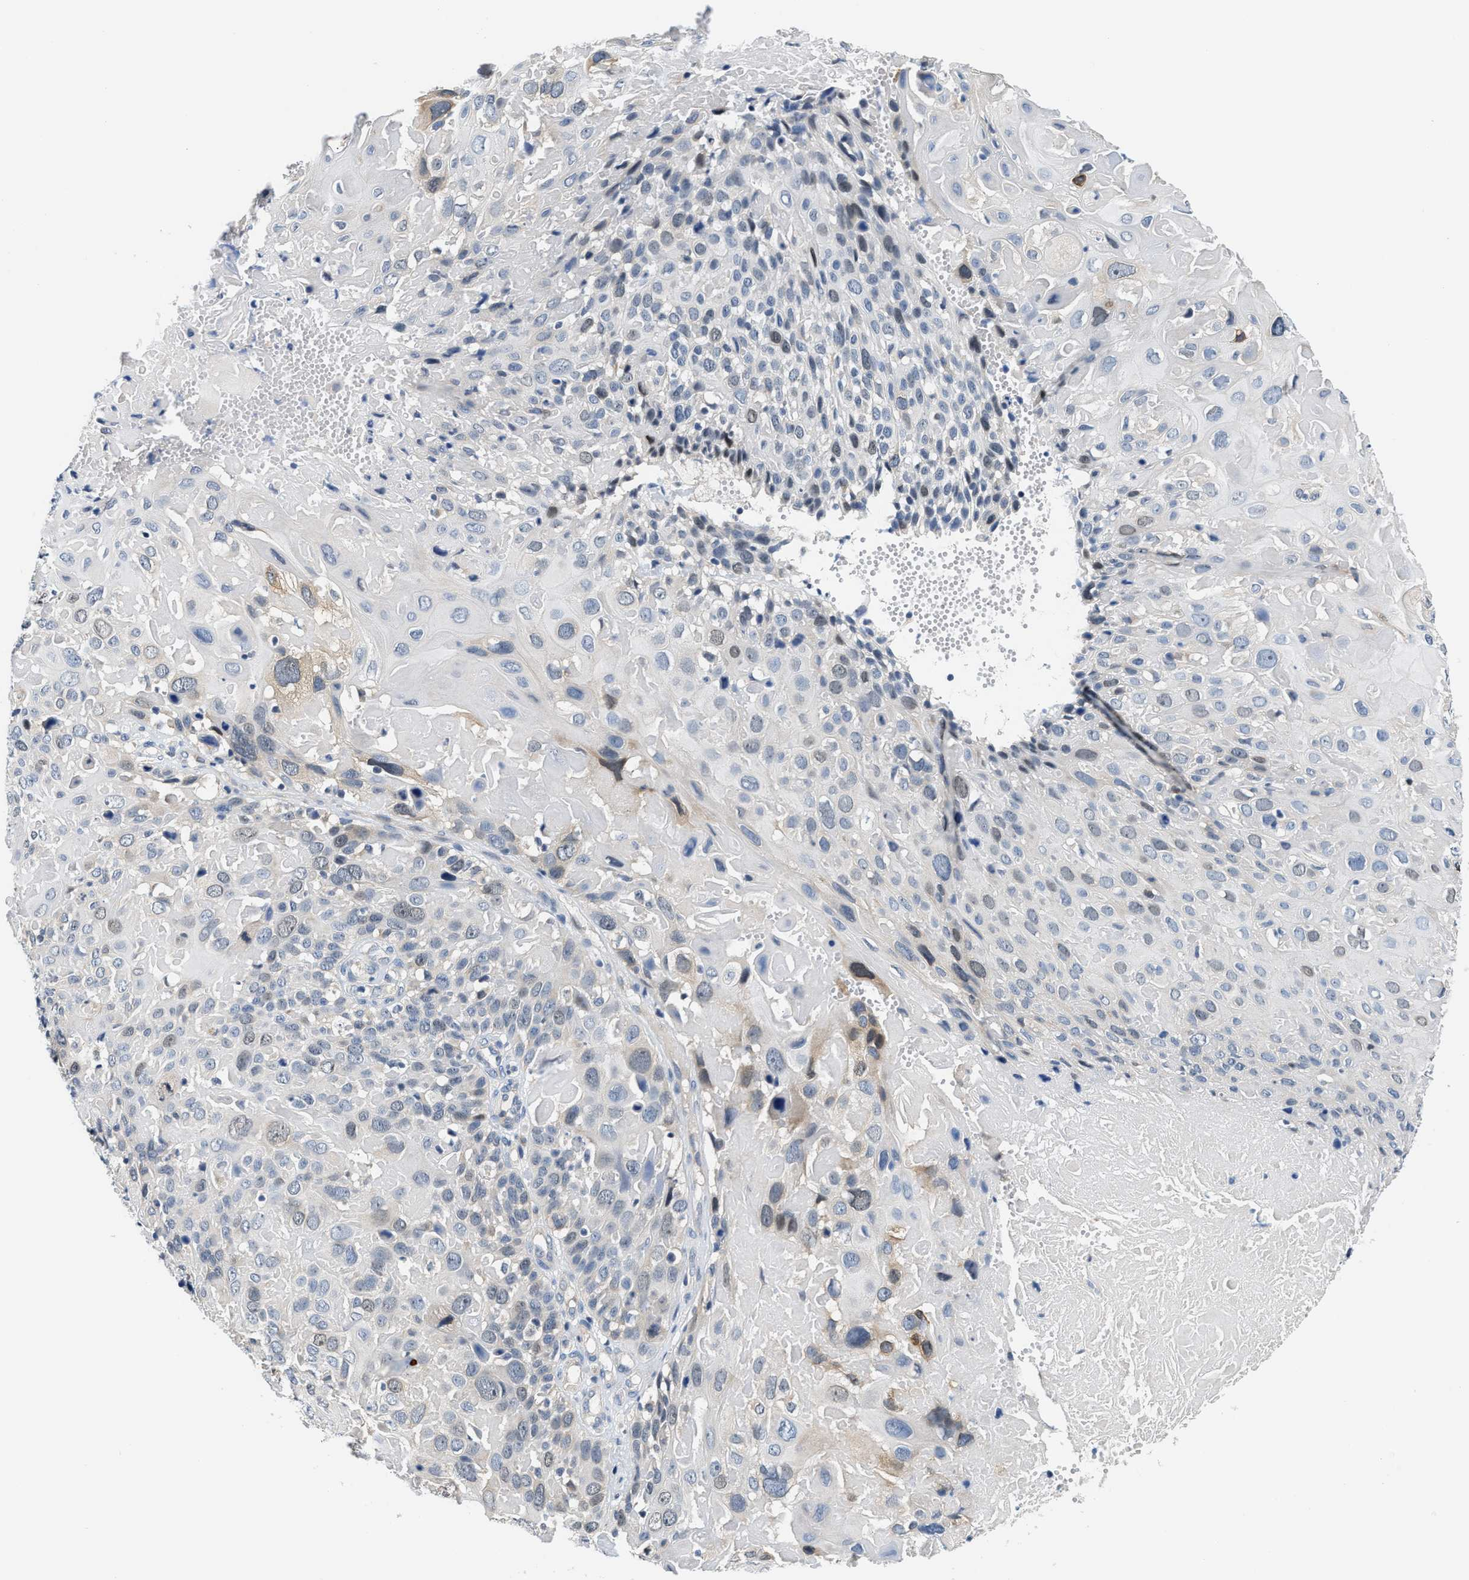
{"staining": {"intensity": "weak", "quantity": "<25%", "location": "cytoplasmic/membranous"}, "tissue": "cervical cancer", "cell_type": "Tumor cells", "image_type": "cancer", "snomed": [{"axis": "morphology", "description": "Squamous cell carcinoma, NOS"}, {"axis": "topography", "description": "Cervix"}], "caption": "The photomicrograph exhibits no staining of tumor cells in cervical squamous cell carcinoma.", "gene": "CLGN", "patient": {"sex": "female", "age": 74}}